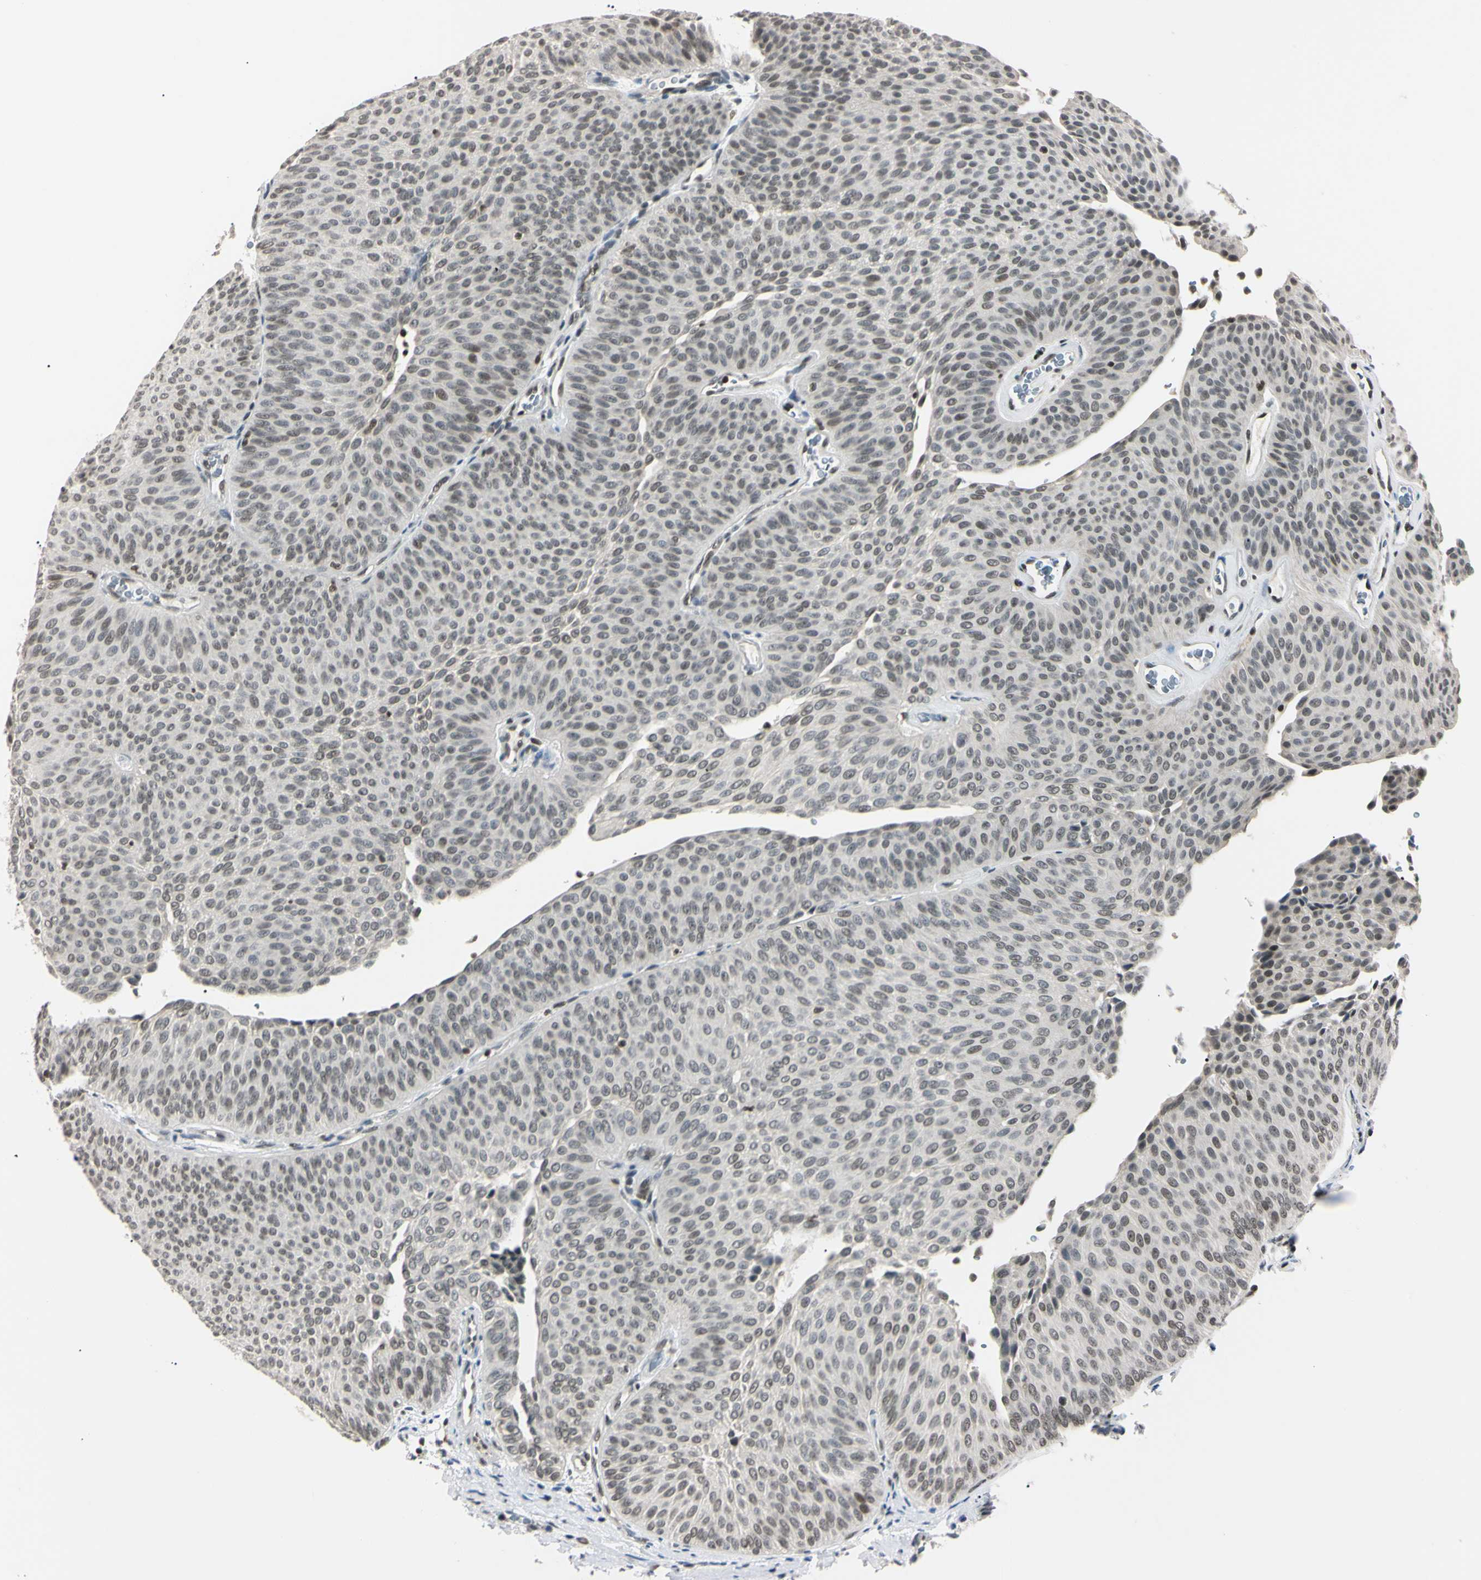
{"staining": {"intensity": "weak", "quantity": ">75%", "location": "nuclear"}, "tissue": "urothelial cancer", "cell_type": "Tumor cells", "image_type": "cancer", "snomed": [{"axis": "morphology", "description": "Urothelial carcinoma, Low grade"}, {"axis": "topography", "description": "Urinary bladder"}], "caption": "Urothelial cancer stained with a protein marker displays weak staining in tumor cells.", "gene": "C1orf174", "patient": {"sex": "female", "age": 60}}